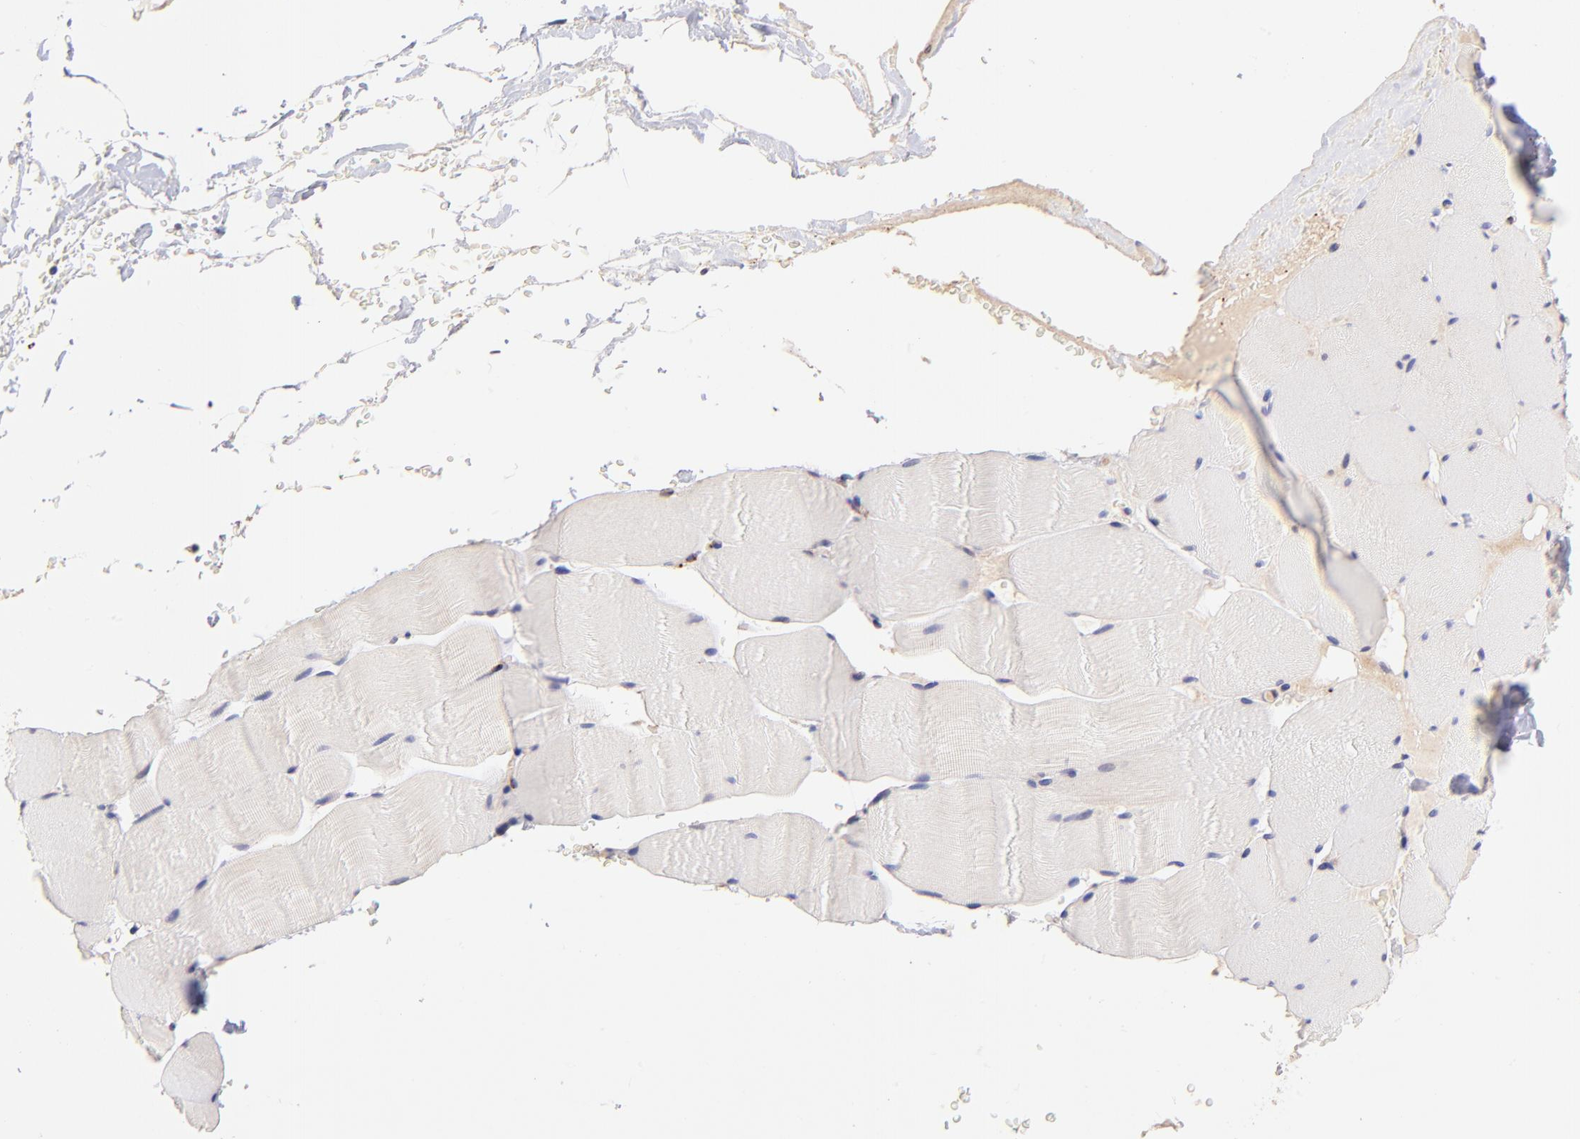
{"staining": {"intensity": "weak", "quantity": "<25%", "location": "cytoplasmic/membranous"}, "tissue": "skeletal muscle", "cell_type": "Myocytes", "image_type": "normal", "snomed": [{"axis": "morphology", "description": "Normal tissue, NOS"}, {"axis": "topography", "description": "Skeletal muscle"}], "caption": "Immunohistochemical staining of benign skeletal muscle reveals no significant expression in myocytes. Brightfield microscopy of IHC stained with DAB (3,3'-diaminobenzidine) (brown) and hematoxylin (blue), captured at high magnification.", "gene": "SPARC", "patient": {"sex": "male", "age": 62}}